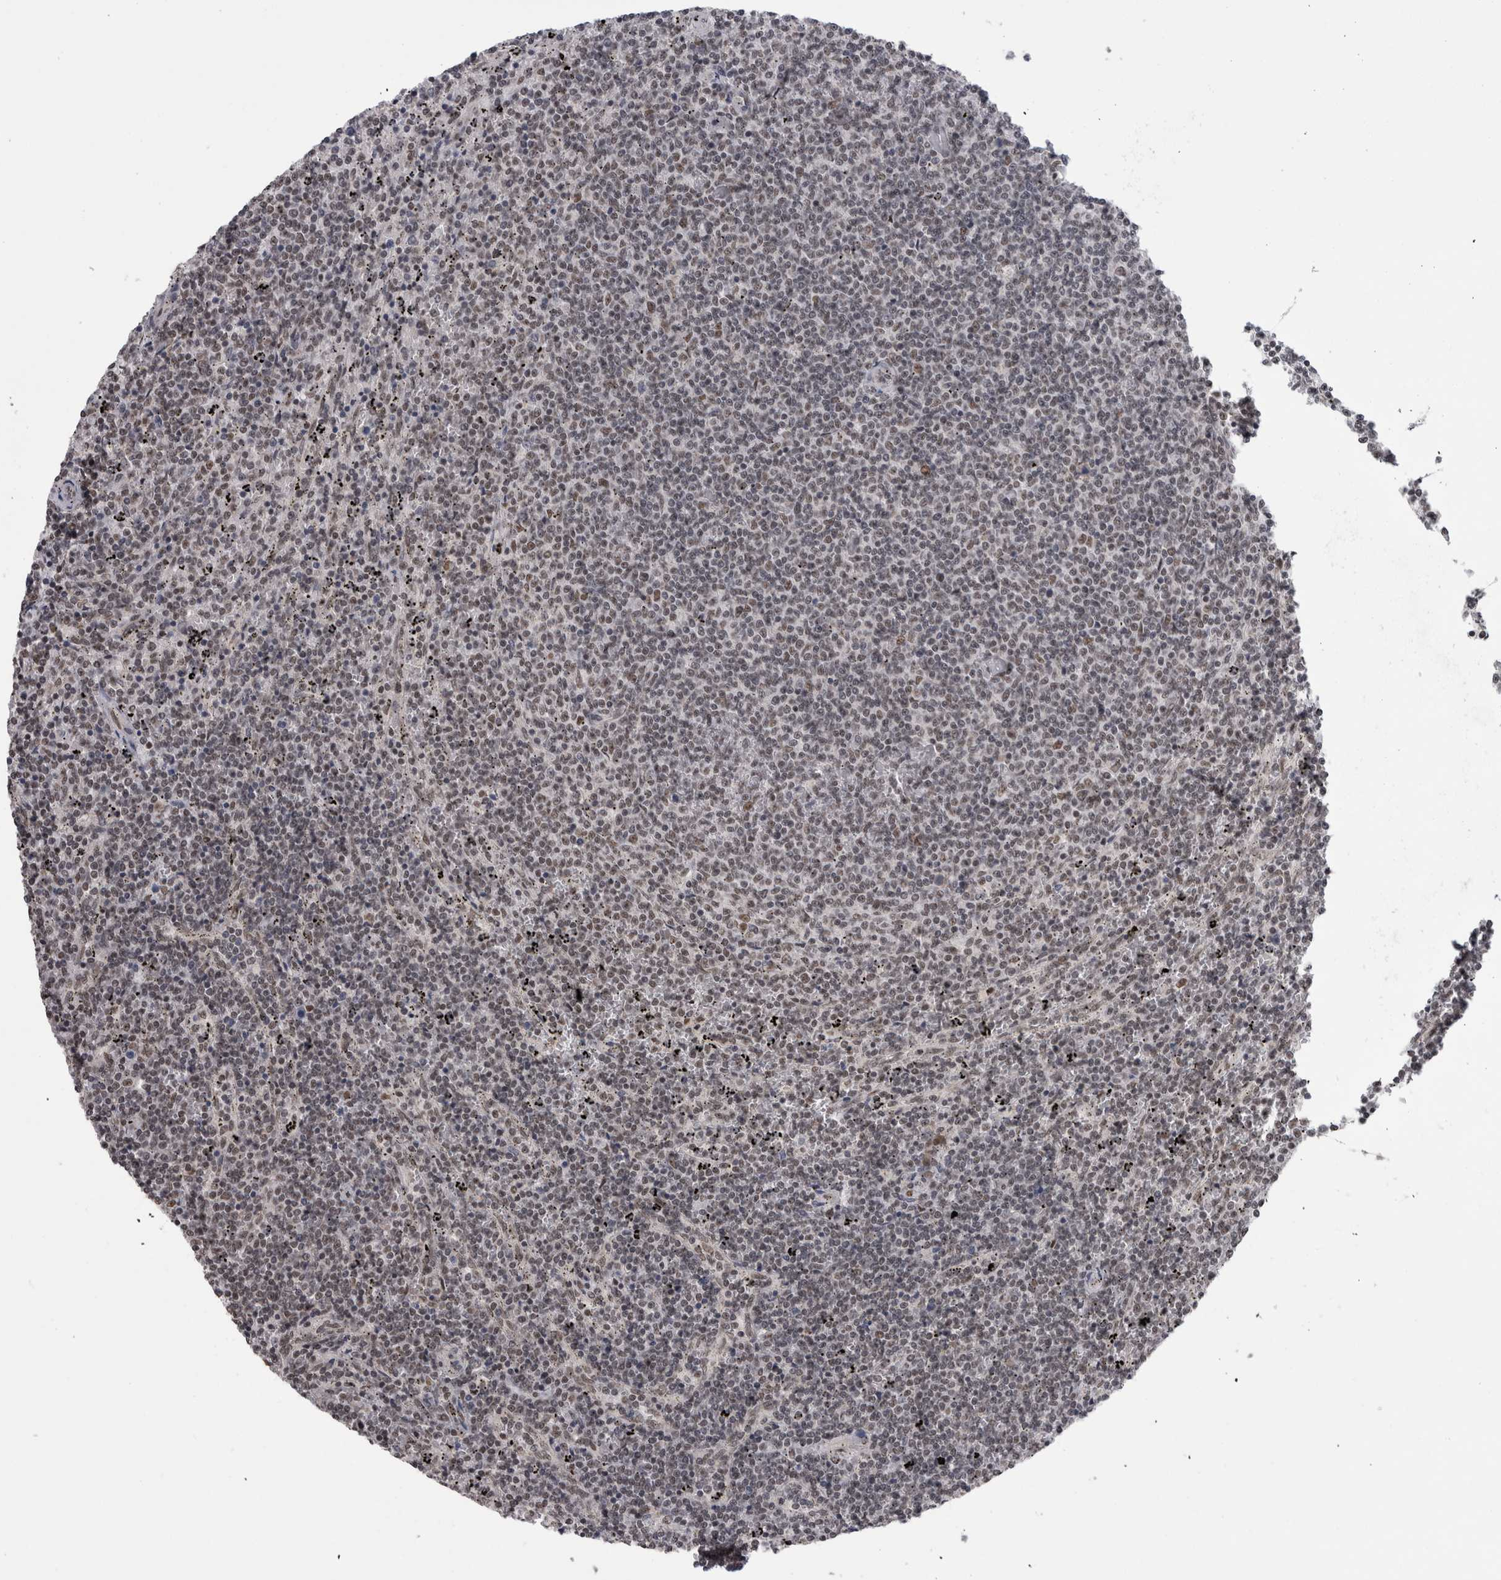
{"staining": {"intensity": "negative", "quantity": "none", "location": "none"}, "tissue": "lymphoma", "cell_type": "Tumor cells", "image_type": "cancer", "snomed": [{"axis": "morphology", "description": "Malignant lymphoma, non-Hodgkin's type, Low grade"}, {"axis": "topography", "description": "Spleen"}], "caption": "Immunohistochemistry (IHC) histopathology image of neoplastic tissue: human lymphoma stained with DAB exhibits no significant protein expression in tumor cells.", "gene": "CPSF2", "patient": {"sex": "female", "age": 50}}